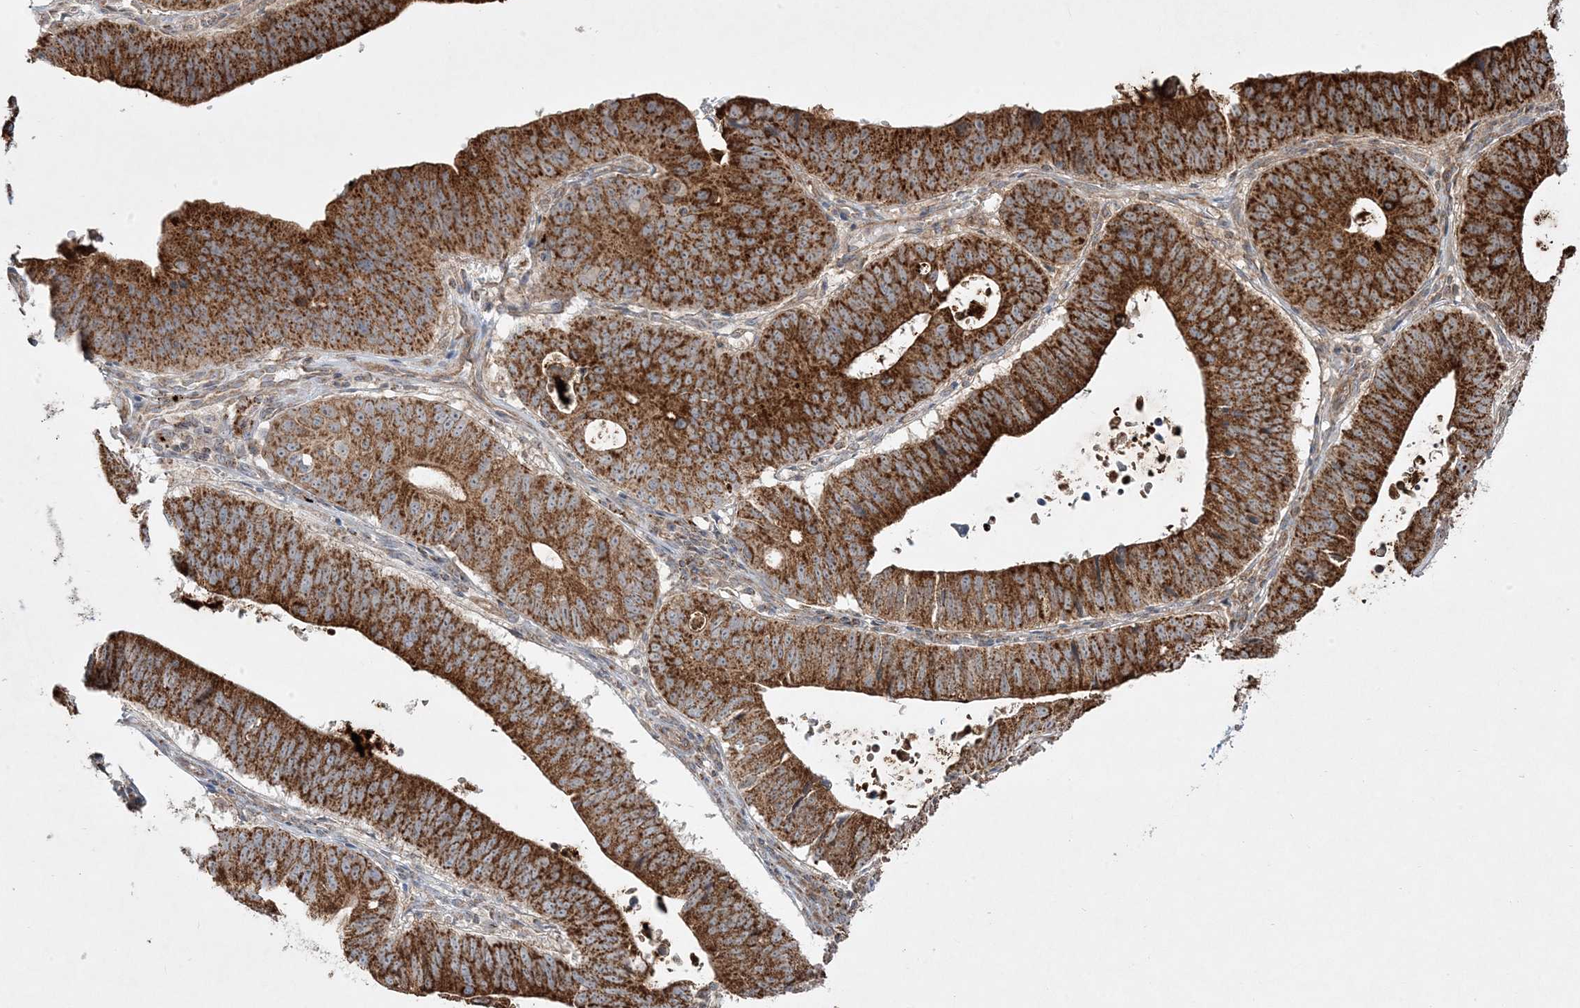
{"staining": {"intensity": "strong", "quantity": ">75%", "location": "cytoplasmic/membranous"}, "tissue": "stomach cancer", "cell_type": "Tumor cells", "image_type": "cancer", "snomed": [{"axis": "morphology", "description": "Adenocarcinoma, NOS"}, {"axis": "topography", "description": "Stomach"}], "caption": "A photomicrograph showing strong cytoplasmic/membranous expression in approximately >75% of tumor cells in adenocarcinoma (stomach), as visualized by brown immunohistochemical staining.", "gene": "CLUAP1", "patient": {"sex": "male", "age": 59}}